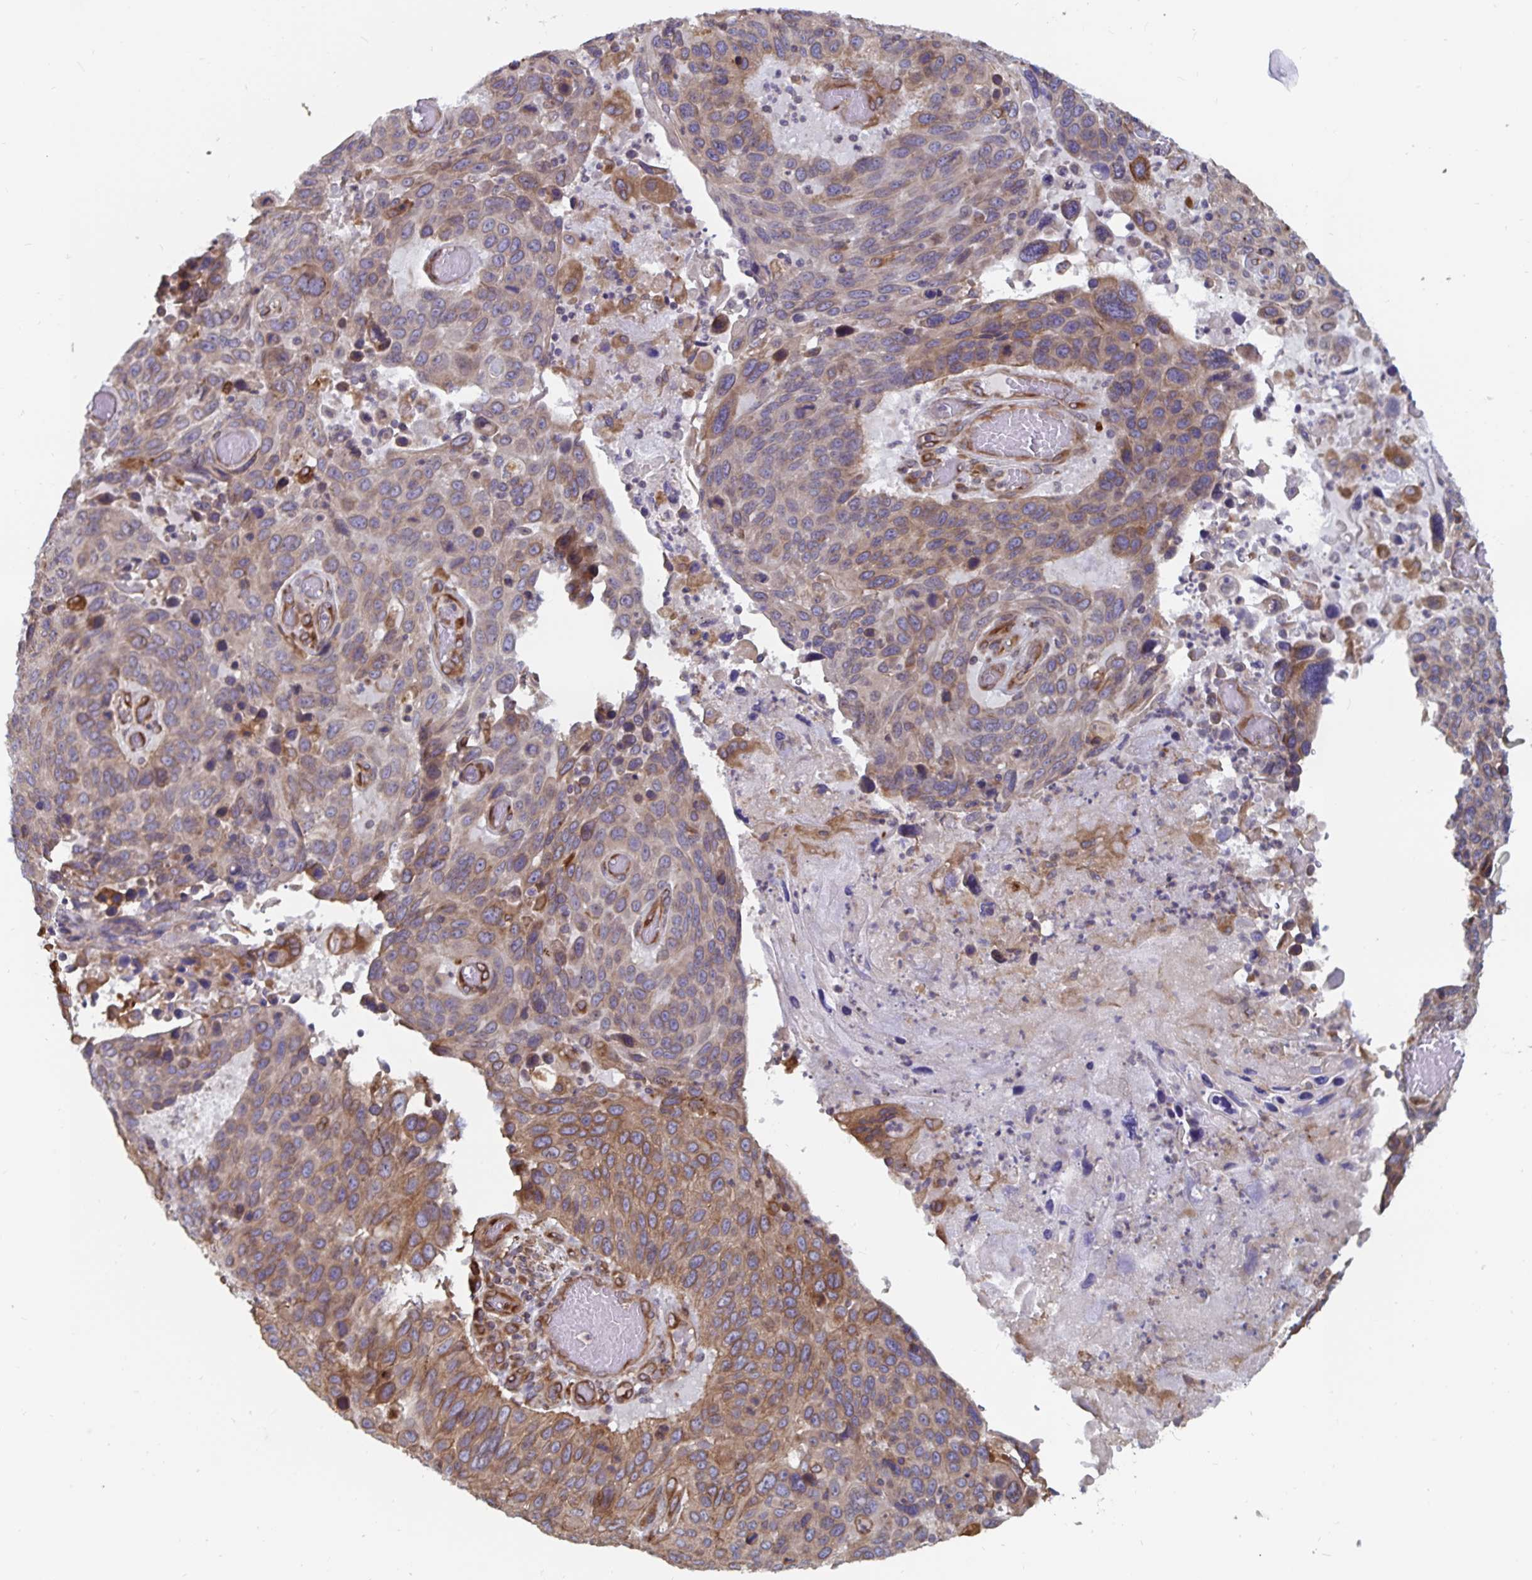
{"staining": {"intensity": "moderate", "quantity": ">75%", "location": "cytoplasmic/membranous"}, "tissue": "lung cancer", "cell_type": "Tumor cells", "image_type": "cancer", "snomed": [{"axis": "morphology", "description": "Squamous cell carcinoma, NOS"}, {"axis": "topography", "description": "Lung"}], "caption": "Immunohistochemistry (IHC) micrograph of neoplastic tissue: squamous cell carcinoma (lung) stained using IHC demonstrates medium levels of moderate protein expression localized specifically in the cytoplasmic/membranous of tumor cells, appearing as a cytoplasmic/membranous brown color.", "gene": "BCAP29", "patient": {"sex": "male", "age": 68}}